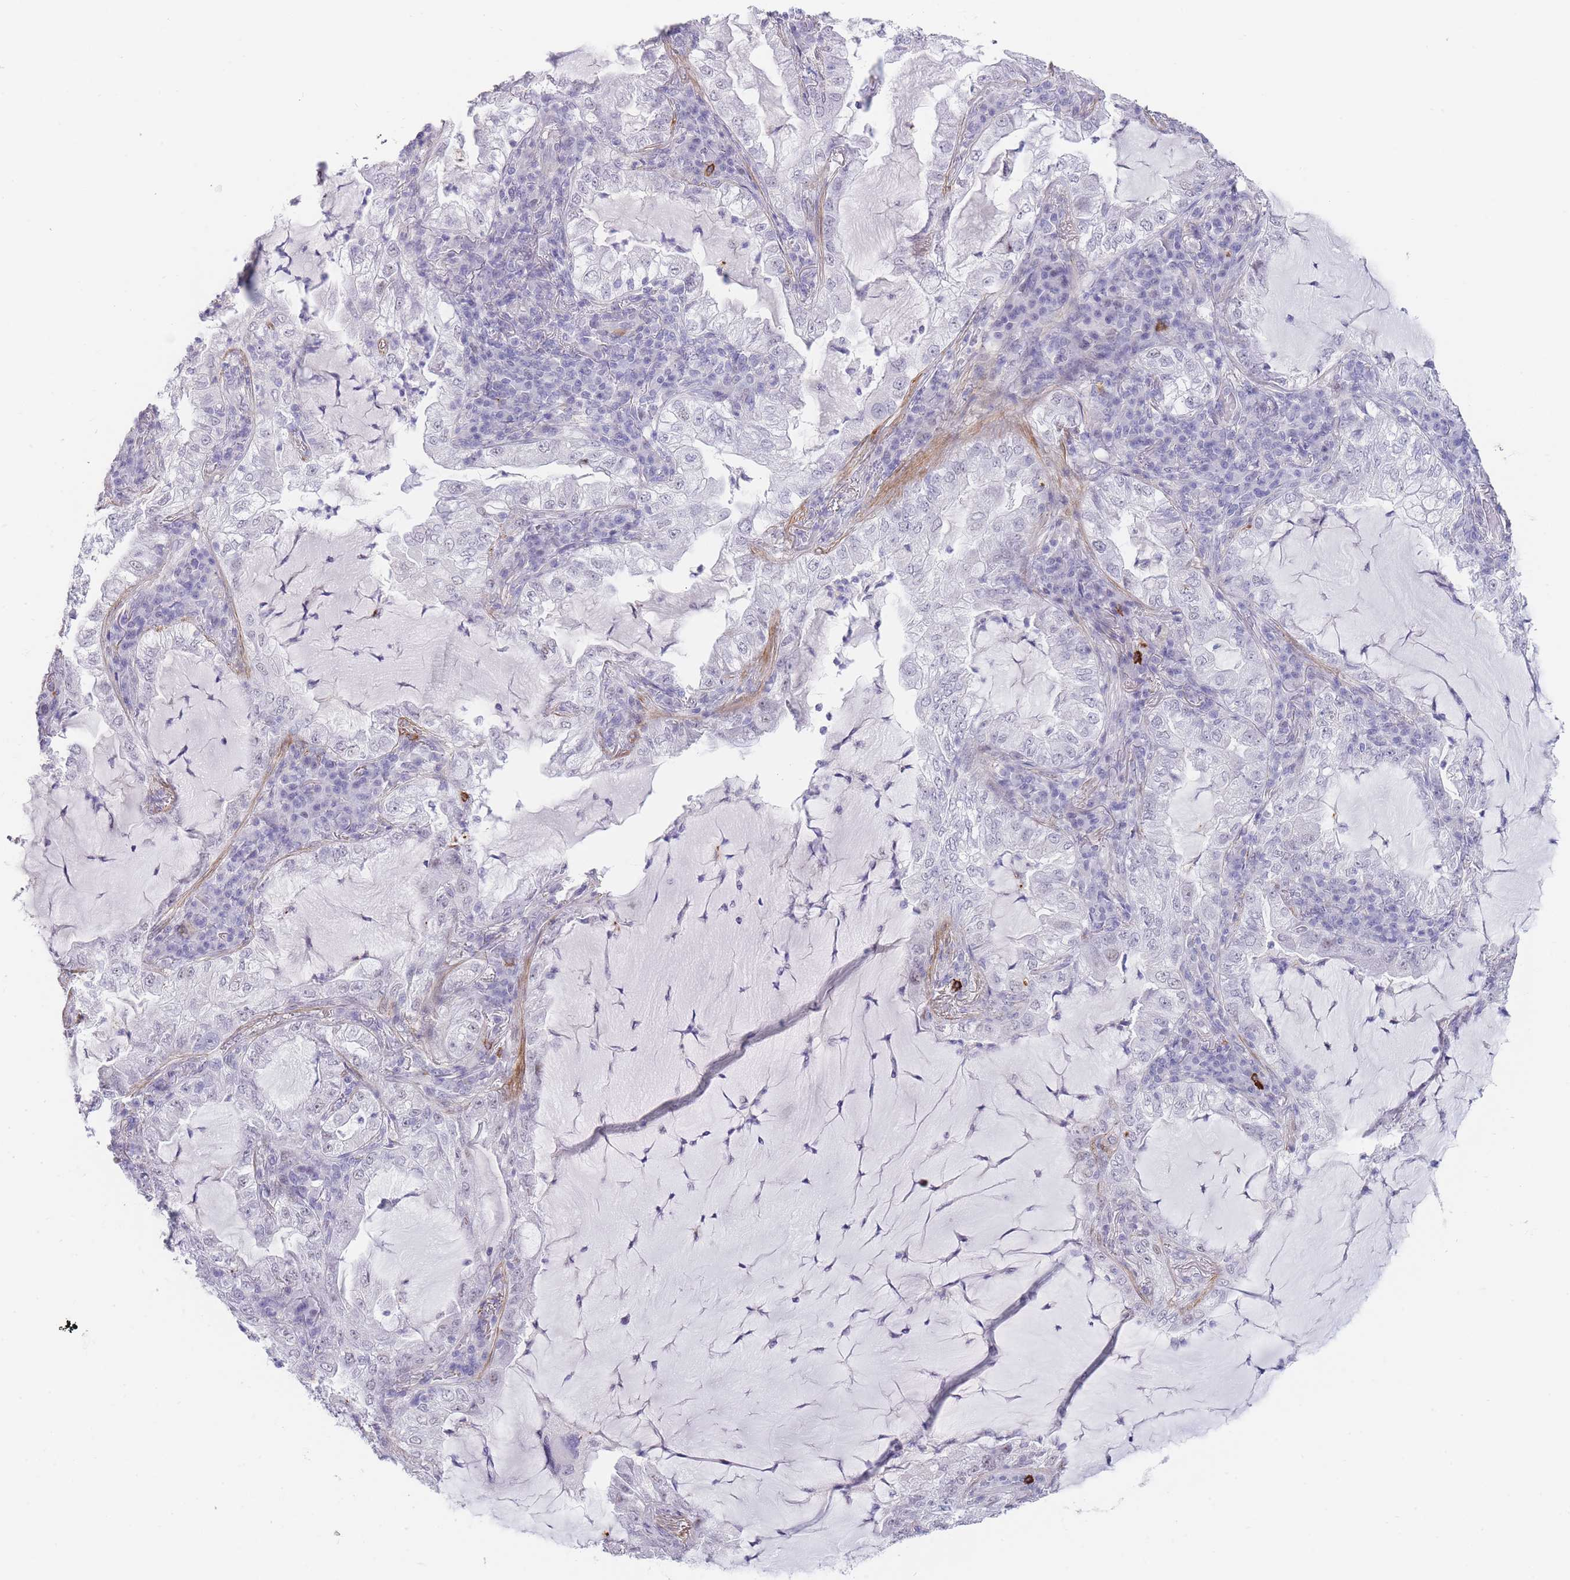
{"staining": {"intensity": "negative", "quantity": "none", "location": "none"}, "tissue": "lung cancer", "cell_type": "Tumor cells", "image_type": "cancer", "snomed": [{"axis": "morphology", "description": "Adenocarcinoma, NOS"}, {"axis": "topography", "description": "Lung"}], "caption": "Tumor cells are negative for brown protein staining in lung cancer. (Stains: DAB immunohistochemistry with hematoxylin counter stain, Microscopy: brightfield microscopy at high magnification).", "gene": "ASAP3", "patient": {"sex": "female", "age": 73}}